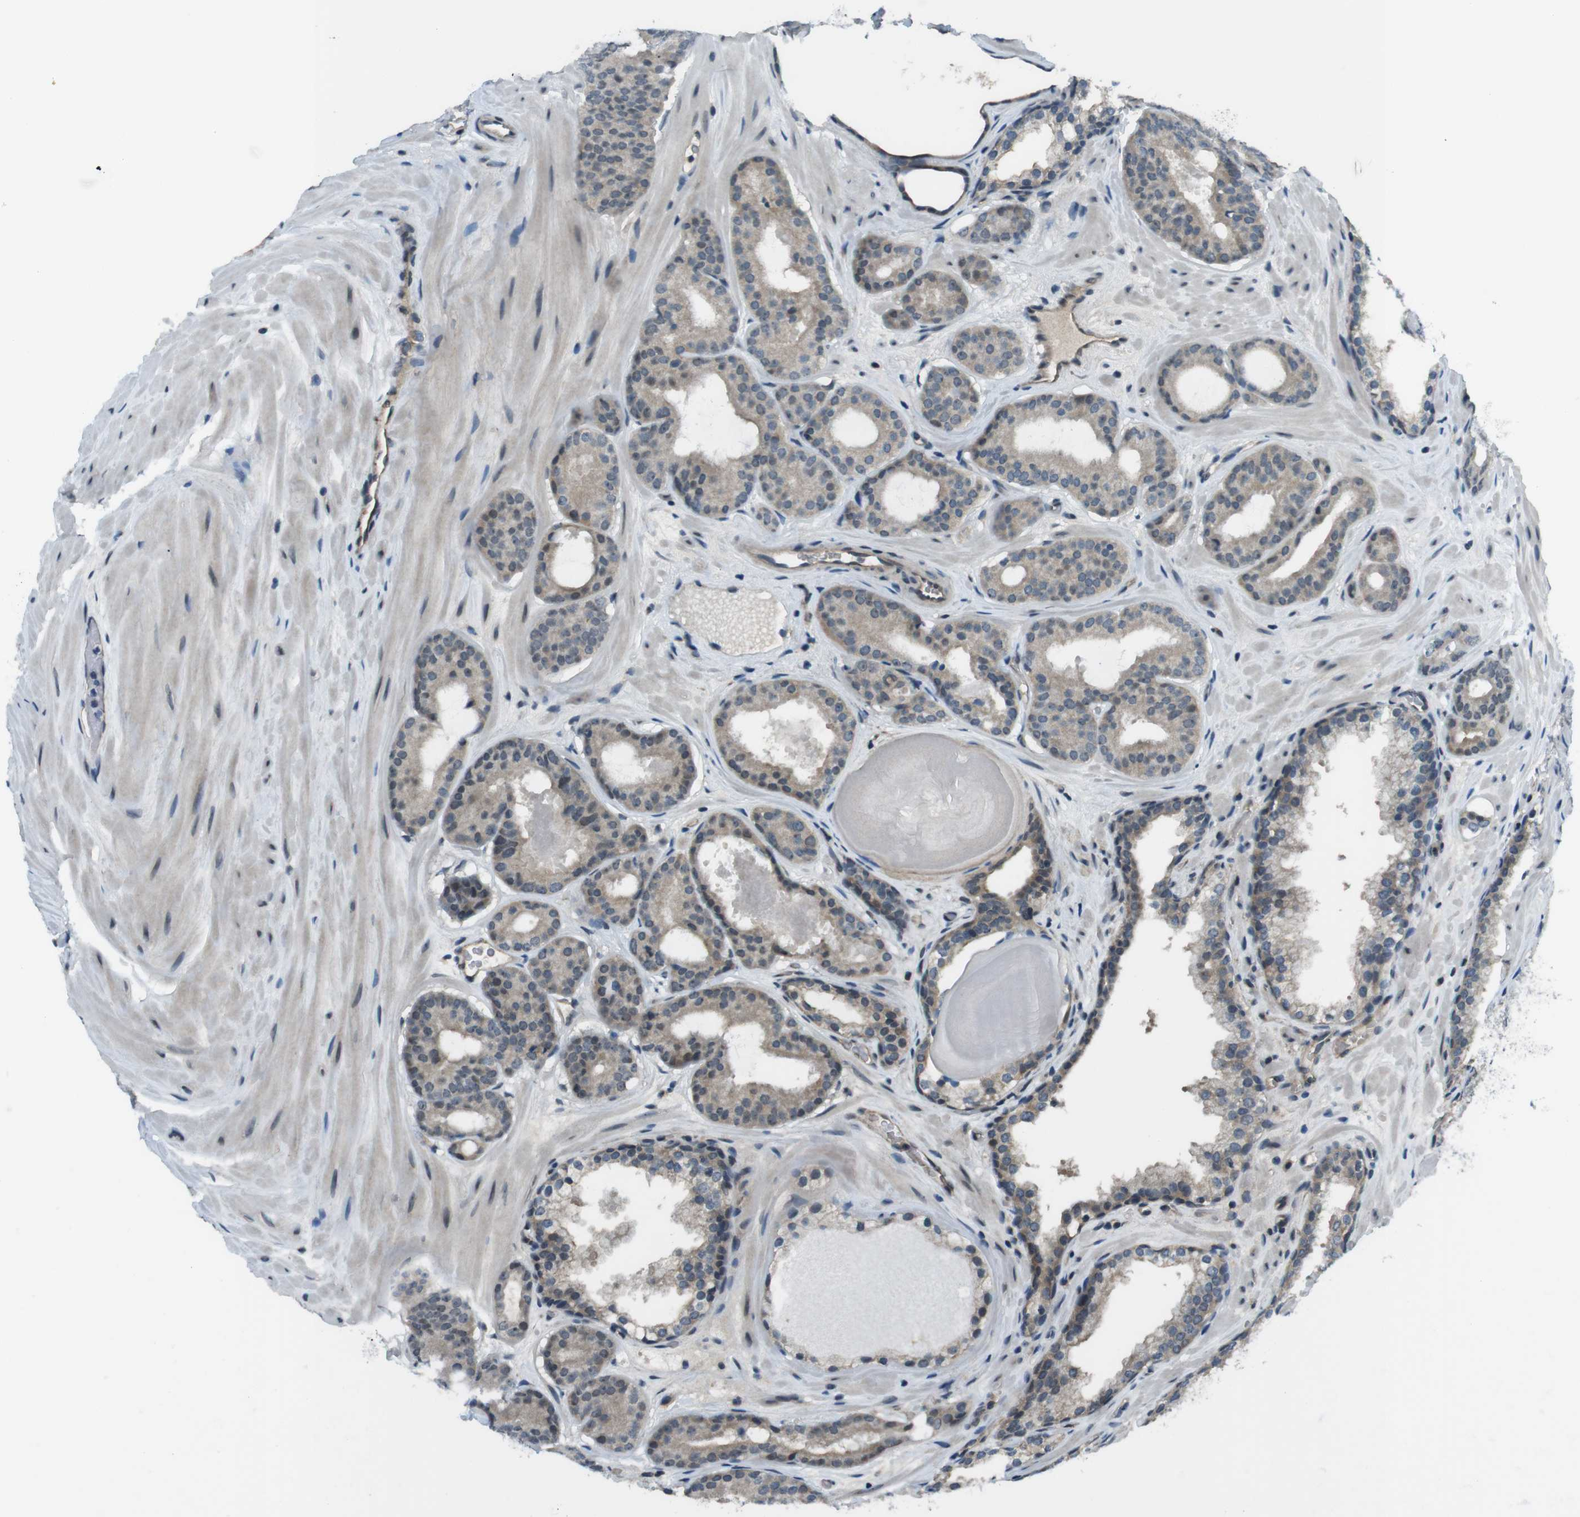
{"staining": {"intensity": "weak", "quantity": ">75%", "location": "cytoplasmic/membranous"}, "tissue": "prostate cancer", "cell_type": "Tumor cells", "image_type": "cancer", "snomed": [{"axis": "morphology", "description": "Adenocarcinoma, High grade"}, {"axis": "topography", "description": "Prostate"}], "caption": "Weak cytoplasmic/membranous expression is seen in about >75% of tumor cells in prostate cancer (adenocarcinoma (high-grade)).", "gene": "TIAM2", "patient": {"sex": "male", "age": 60}}